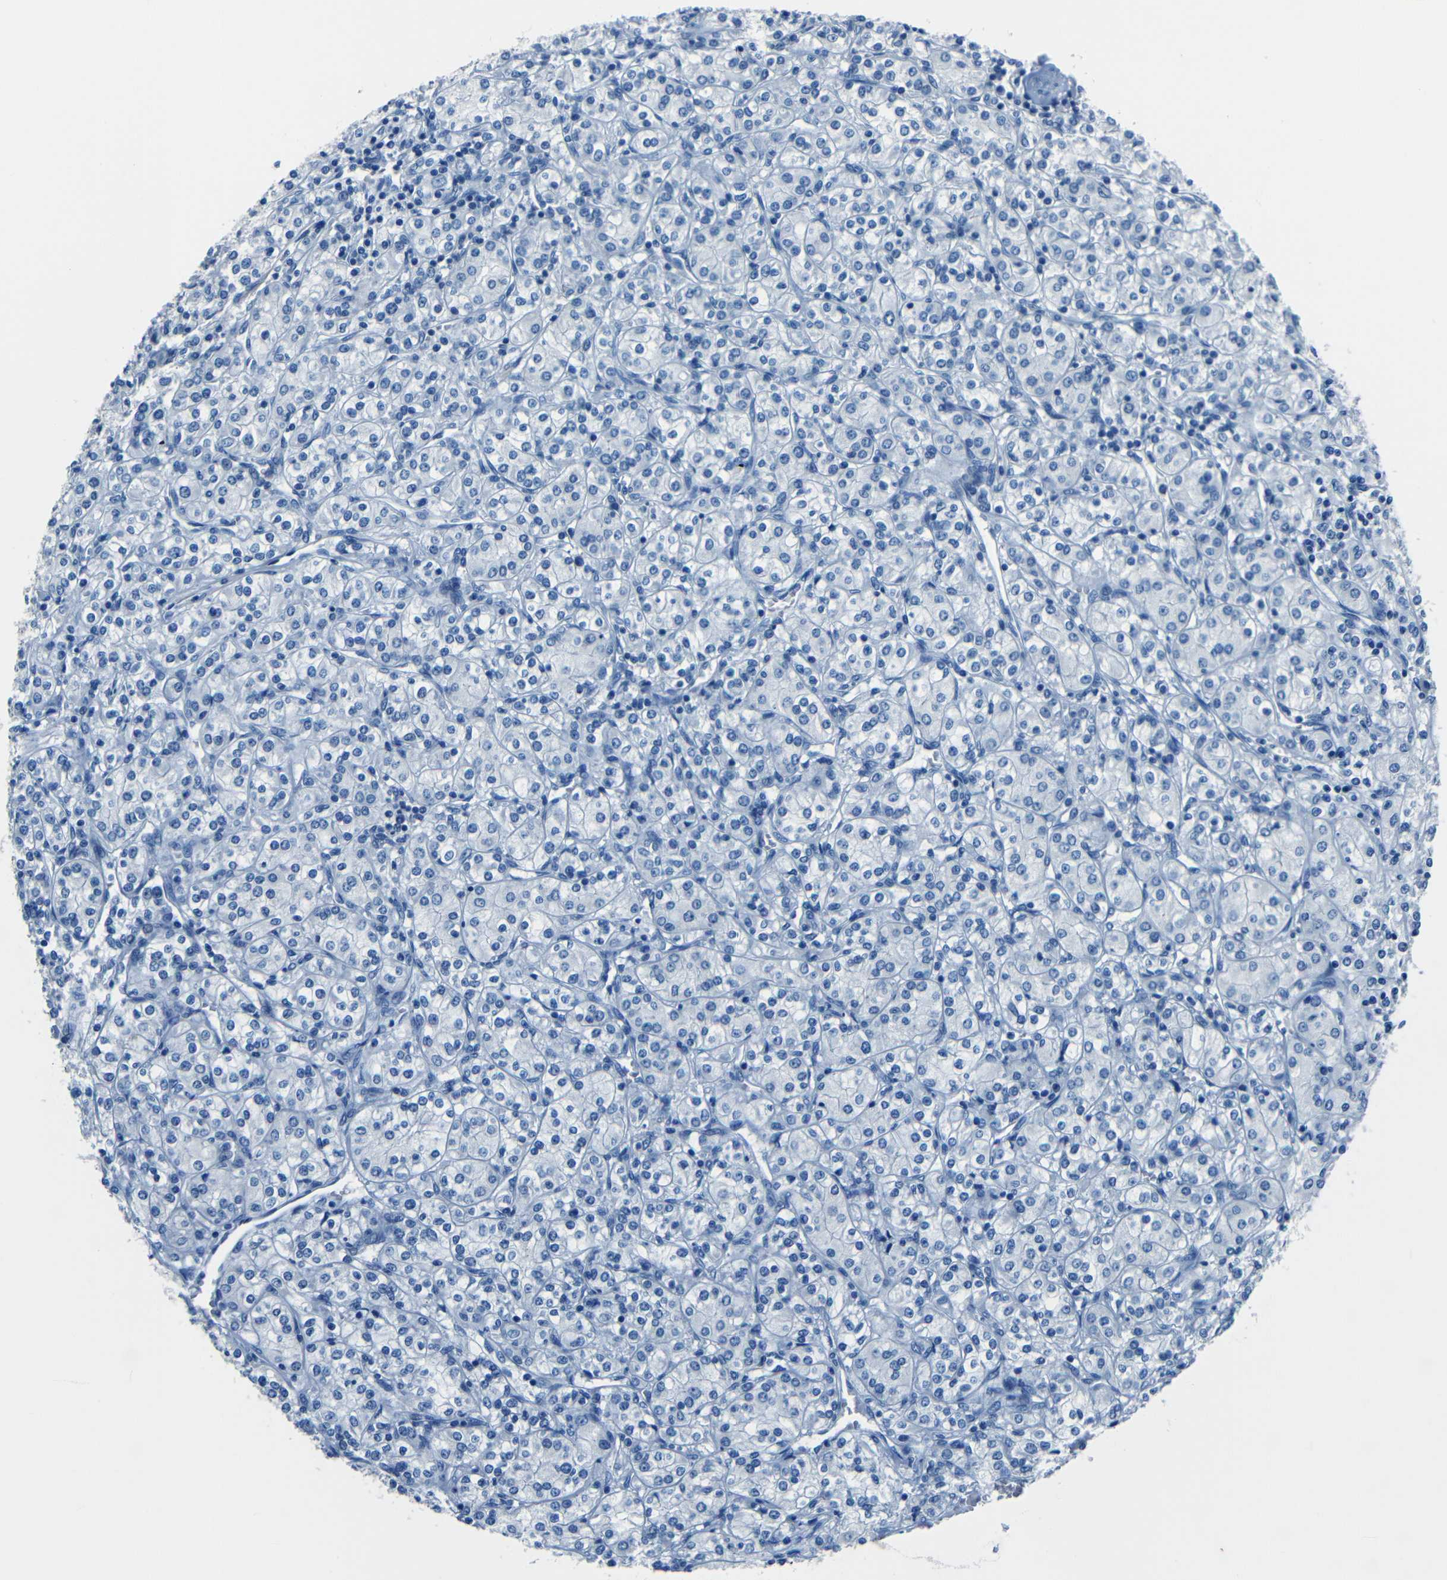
{"staining": {"intensity": "negative", "quantity": "none", "location": "none"}, "tissue": "renal cancer", "cell_type": "Tumor cells", "image_type": "cancer", "snomed": [{"axis": "morphology", "description": "Adenocarcinoma, NOS"}, {"axis": "topography", "description": "Kidney"}], "caption": "This is a histopathology image of IHC staining of renal cancer, which shows no expression in tumor cells.", "gene": "FBN2", "patient": {"sex": "male", "age": 77}}